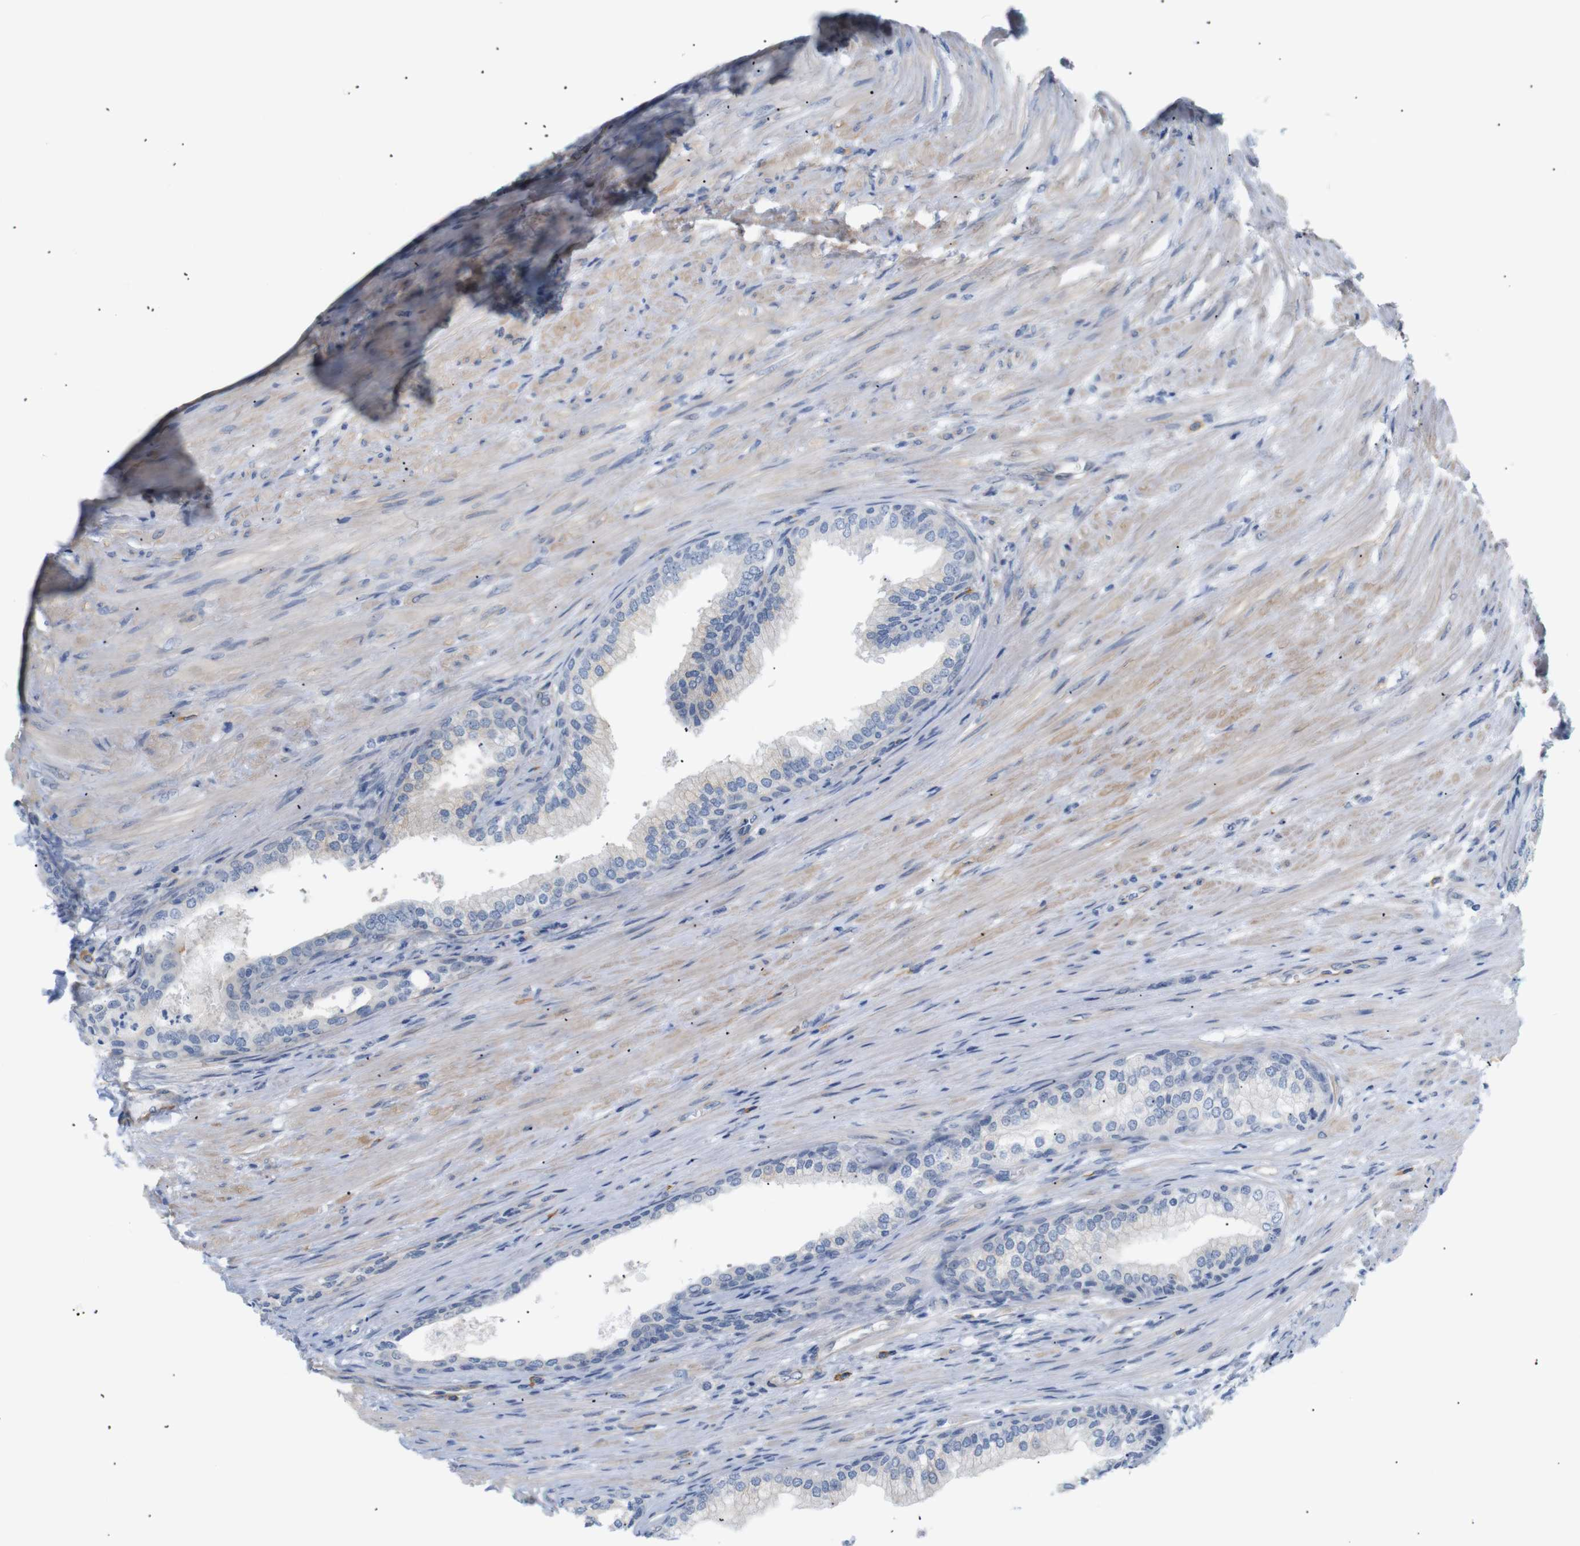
{"staining": {"intensity": "negative", "quantity": "none", "location": "none"}, "tissue": "prostate", "cell_type": "Glandular cells", "image_type": "normal", "snomed": [{"axis": "morphology", "description": "Normal tissue, NOS"}, {"axis": "topography", "description": "Prostate"}], "caption": "The IHC image has no significant expression in glandular cells of prostate.", "gene": "STMN3", "patient": {"sex": "male", "age": 76}}